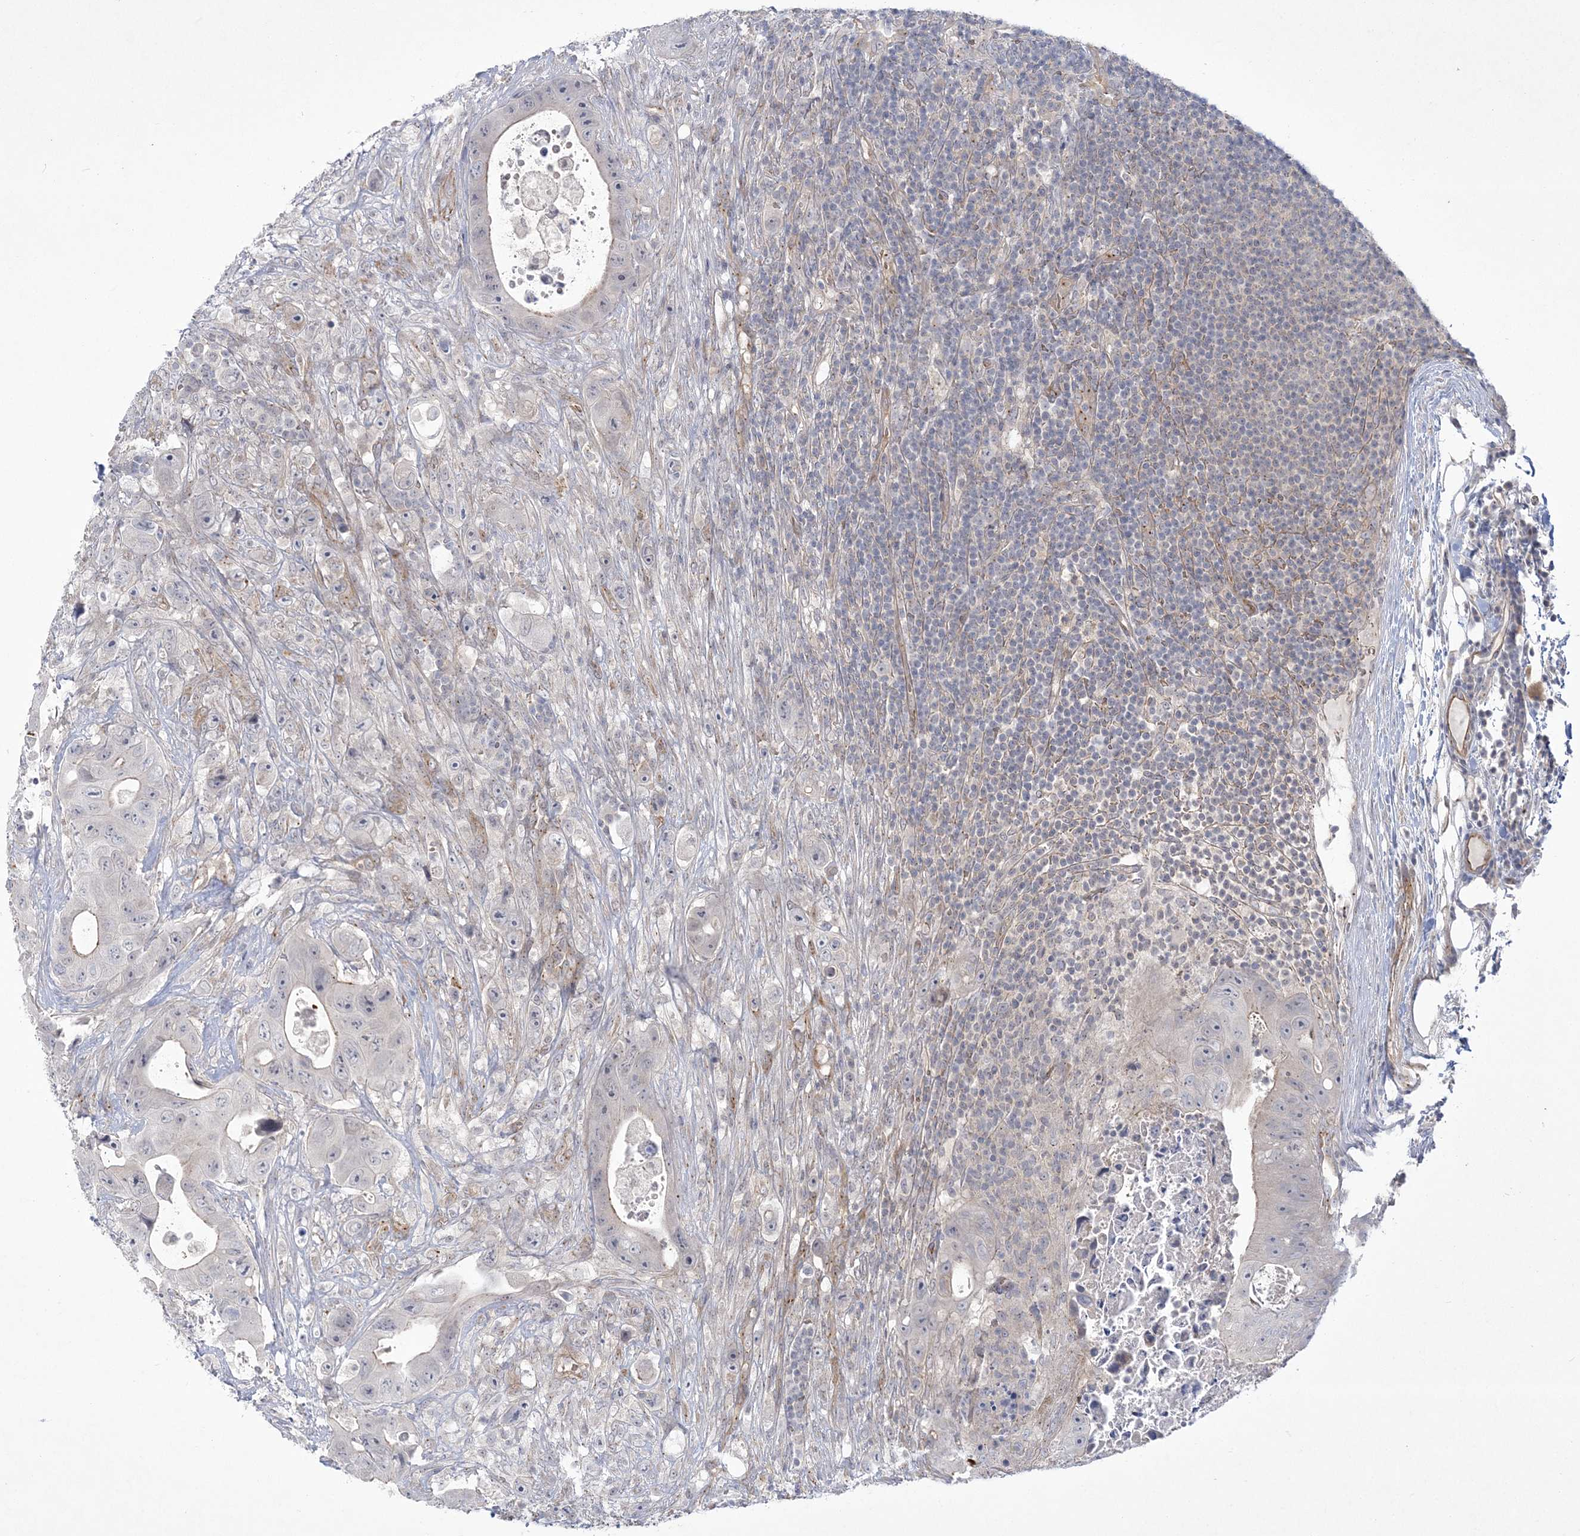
{"staining": {"intensity": "weak", "quantity": "<25%", "location": "cytoplasmic/membranous"}, "tissue": "colorectal cancer", "cell_type": "Tumor cells", "image_type": "cancer", "snomed": [{"axis": "morphology", "description": "Adenocarcinoma, NOS"}, {"axis": "topography", "description": "Colon"}], "caption": "Tumor cells are negative for brown protein staining in colorectal adenocarcinoma. (Brightfield microscopy of DAB immunohistochemistry at high magnification).", "gene": "ADAMTS12", "patient": {"sex": "female", "age": 46}}